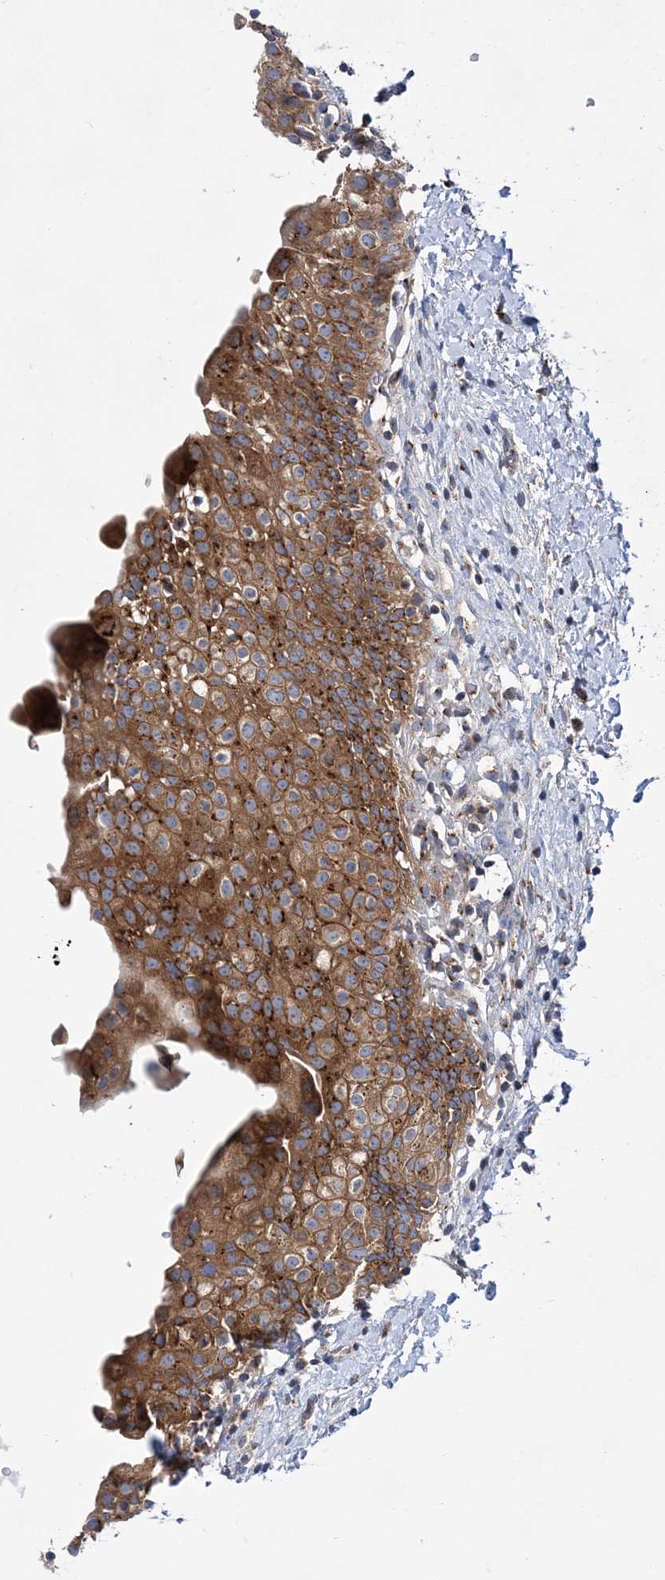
{"staining": {"intensity": "moderate", "quantity": ">75%", "location": "cytoplasmic/membranous"}, "tissue": "urinary bladder", "cell_type": "Urothelial cells", "image_type": "normal", "snomed": [{"axis": "morphology", "description": "Normal tissue, NOS"}, {"axis": "topography", "description": "Urinary bladder"}], "caption": "Moderate cytoplasmic/membranous staining is appreciated in about >75% of urothelial cells in normal urinary bladder.", "gene": "COPB2", "patient": {"sex": "male", "age": 51}}